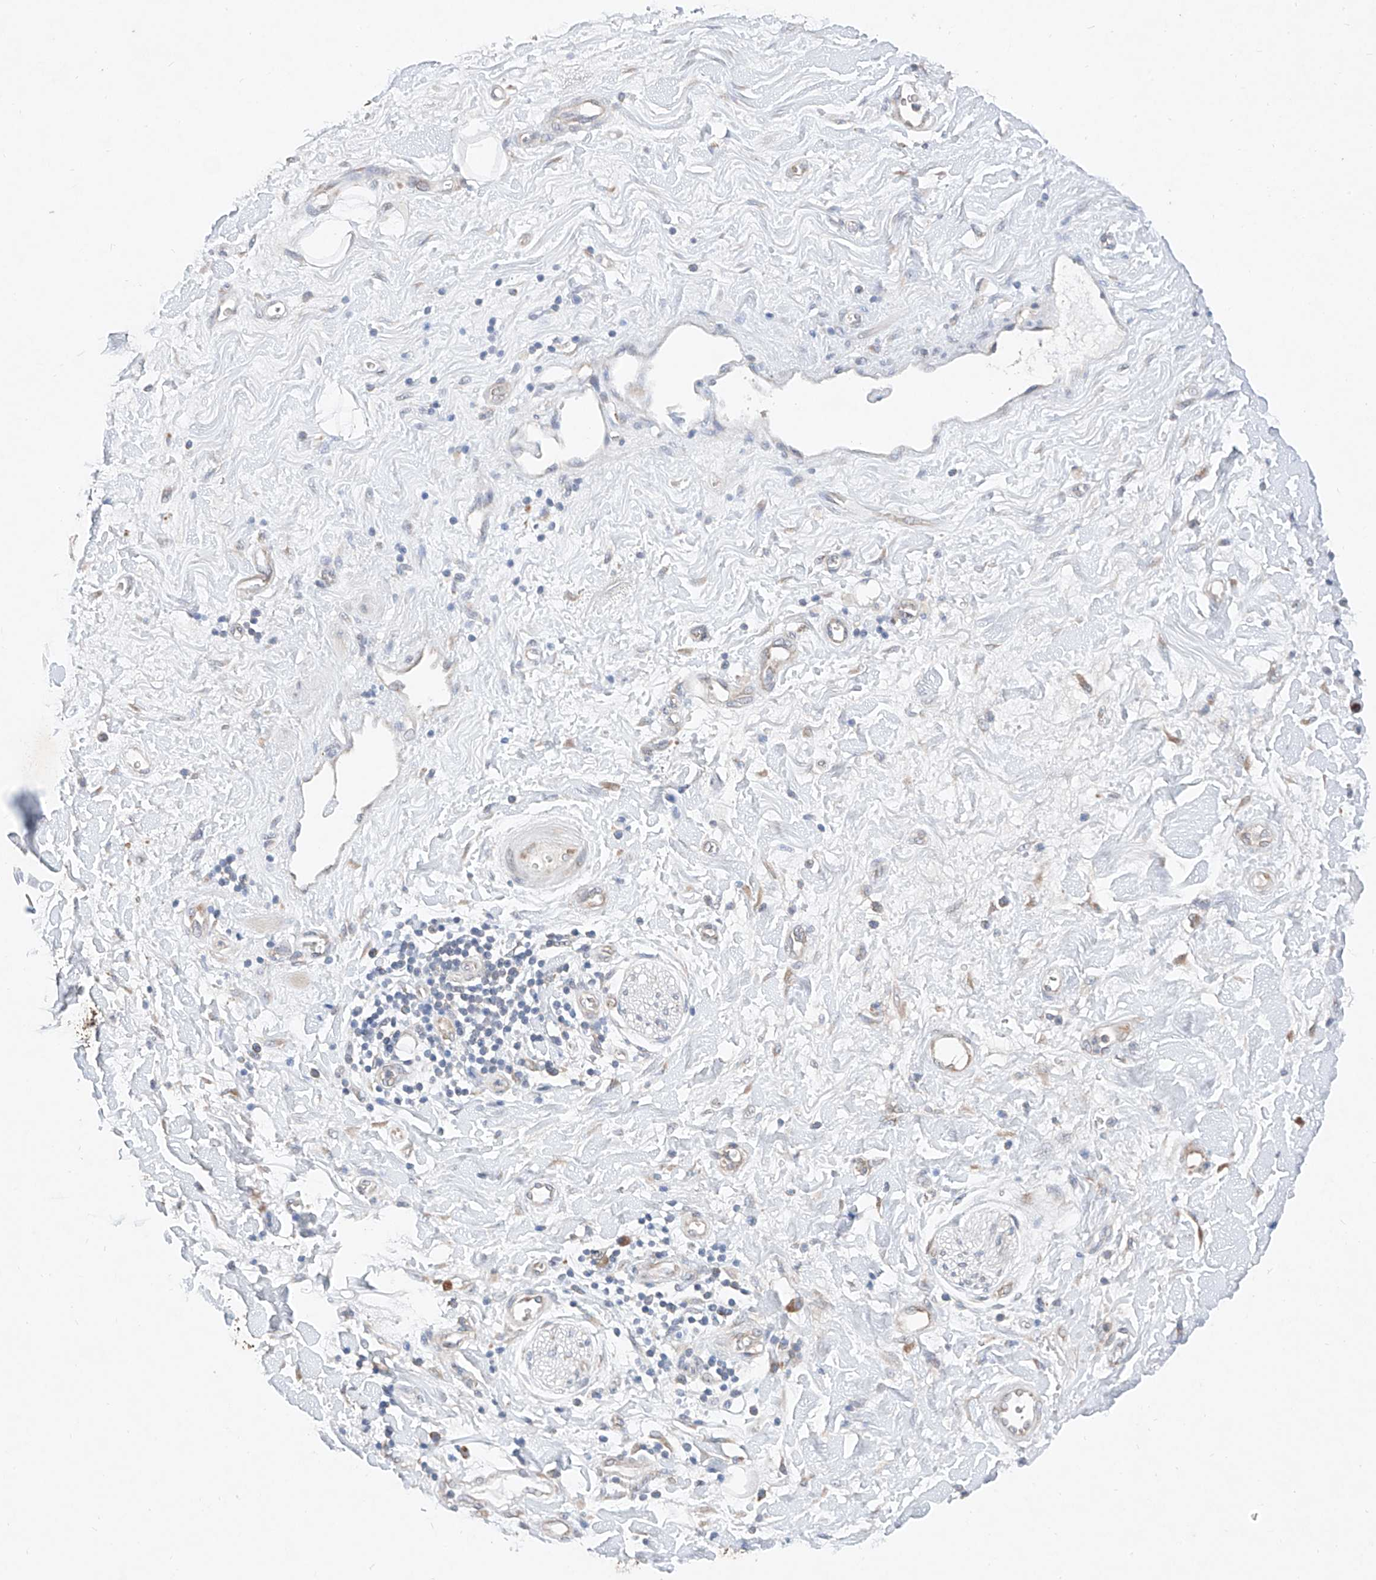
{"staining": {"intensity": "negative", "quantity": "none", "location": "none"}, "tissue": "adipose tissue", "cell_type": "Adipocytes", "image_type": "normal", "snomed": [{"axis": "morphology", "description": "Normal tissue, NOS"}, {"axis": "morphology", "description": "Adenocarcinoma, NOS"}, {"axis": "topography", "description": "Pancreas"}, {"axis": "topography", "description": "Peripheral nerve tissue"}], "caption": "The histopathology image shows no significant expression in adipocytes of adipose tissue. (IHC, brightfield microscopy, high magnification).", "gene": "FASTK", "patient": {"sex": "male", "age": 59}}